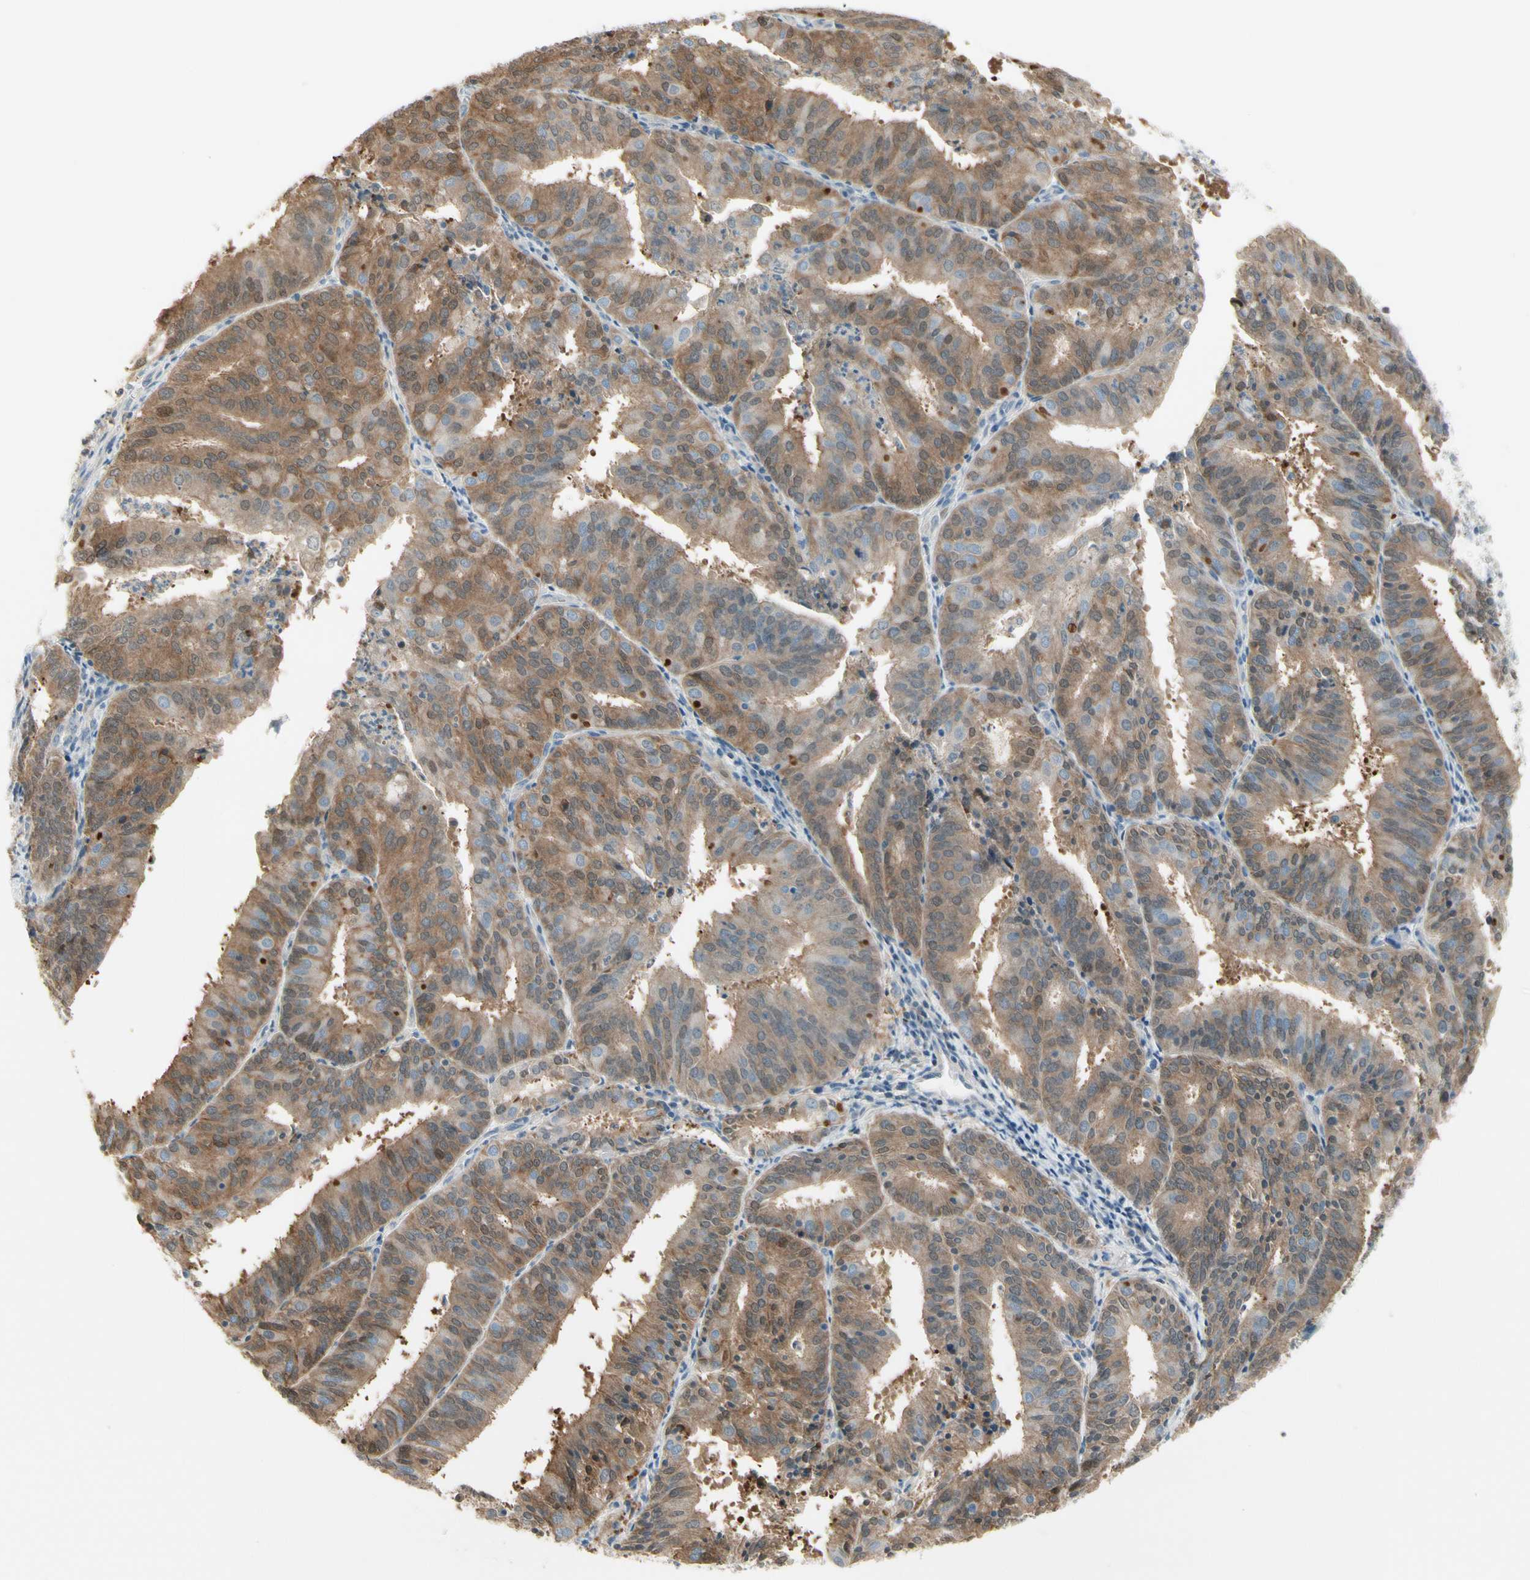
{"staining": {"intensity": "moderate", "quantity": ">75%", "location": "cytoplasmic/membranous"}, "tissue": "endometrial cancer", "cell_type": "Tumor cells", "image_type": "cancer", "snomed": [{"axis": "morphology", "description": "Adenocarcinoma, NOS"}, {"axis": "topography", "description": "Uterus"}], "caption": "Protein expression analysis of human adenocarcinoma (endometrial) reveals moderate cytoplasmic/membranous staining in approximately >75% of tumor cells. The protein is stained brown, and the nuclei are stained in blue (DAB IHC with brightfield microscopy, high magnification).", "gene": "CYP2E1", "patient": {"sex": "female", "age": 60}}